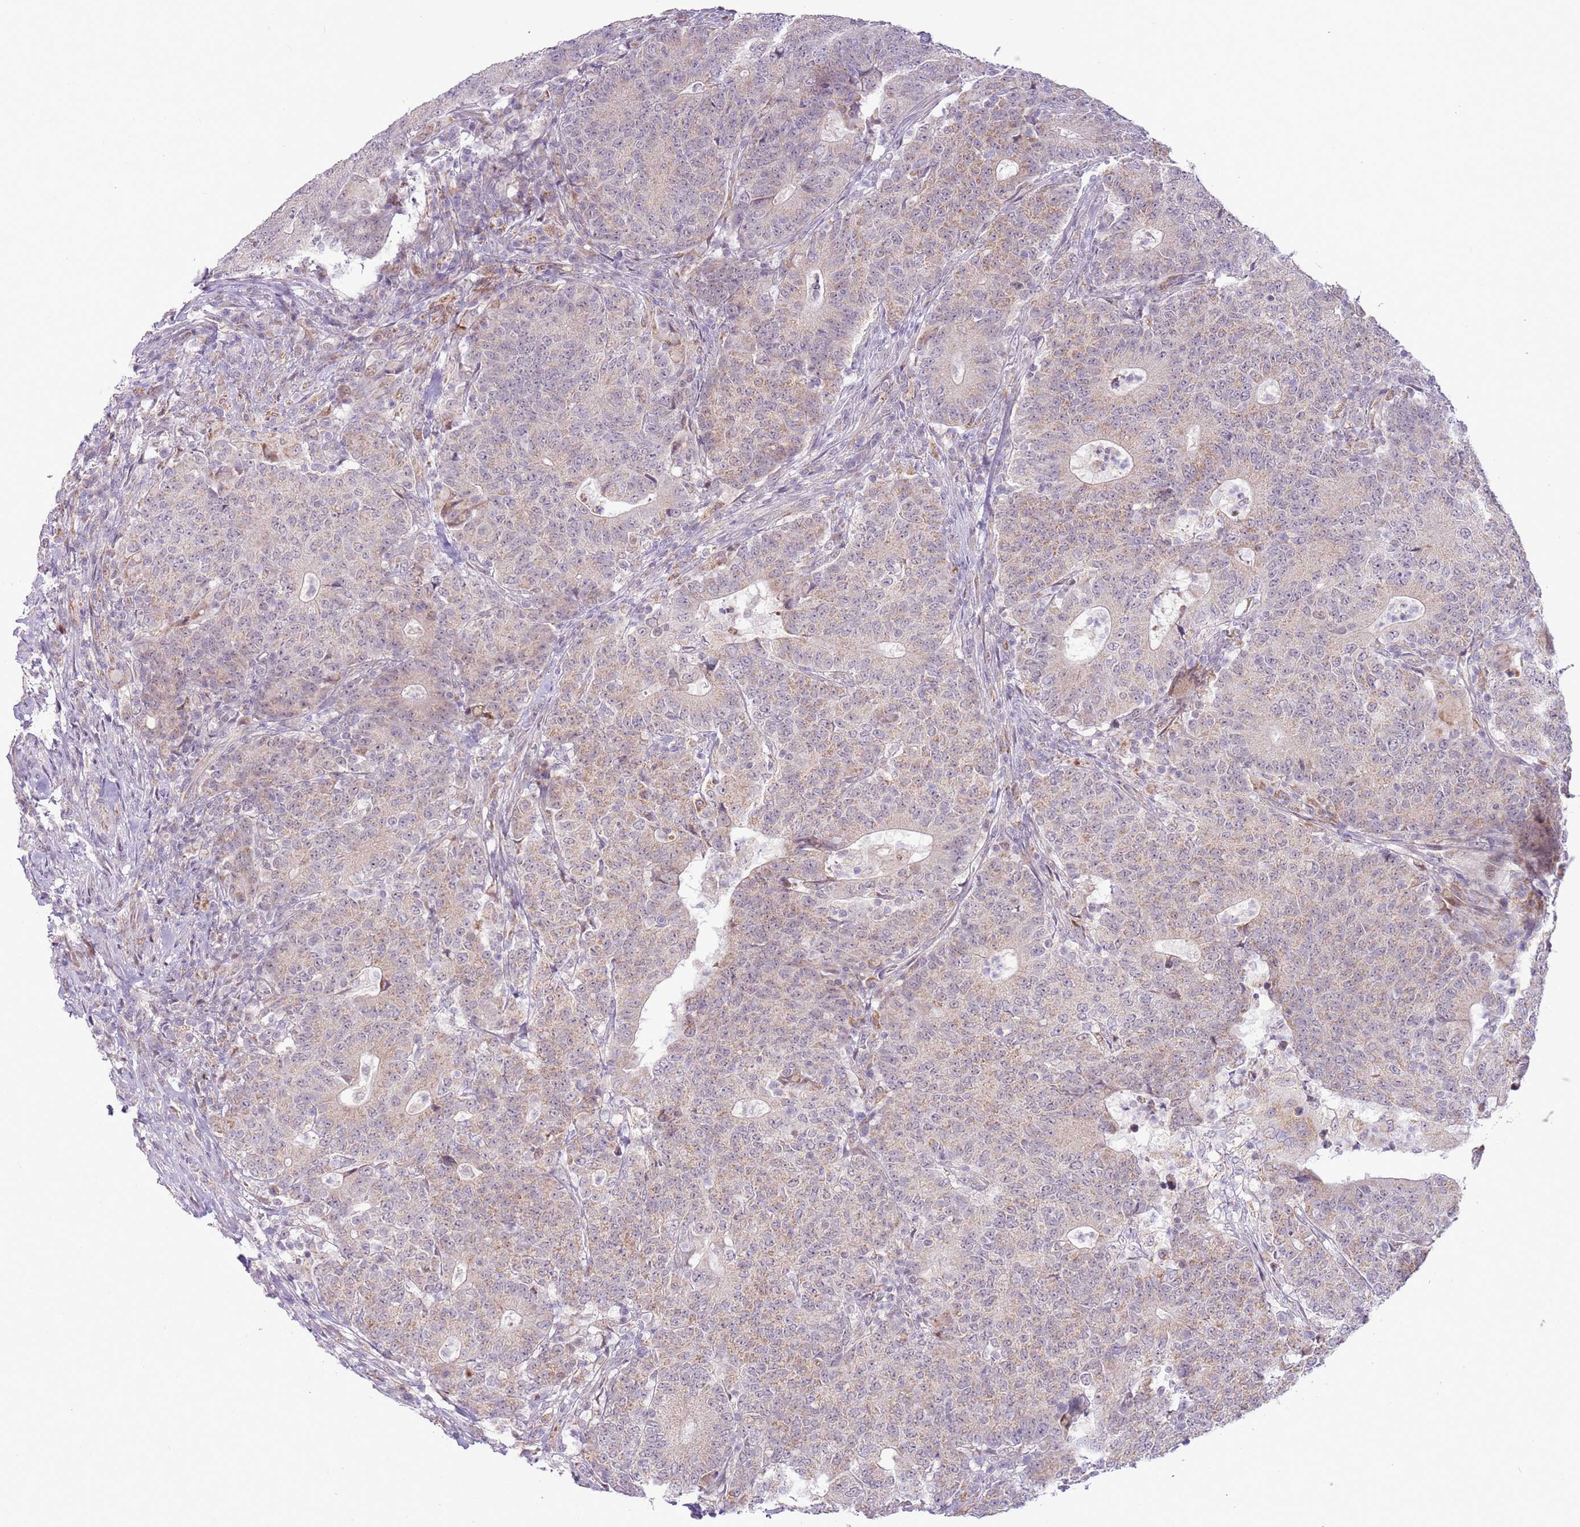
{"staining": {"intensity": "weak", "quantity": "25%-75%", "location": "cytoplasmic/membranous"}, "tissue": "colorectal cancer", "cell_type": "Tumor cells", "image_type": "cancer", "snomed": [{"axis": "morphology", "description": "Adenocarcinoma, NOS"}, {"axis": "topography", "description": "Colon"}], "caption": "The photomicrograph exhibits staining of adenocarcinoma (colorectal), revealing weak cytoplasmic/membranous protein positivity (brown color) within tumor cells.", "gene": "MLLT11", "patient": {"sex": "female", "age": 75}}